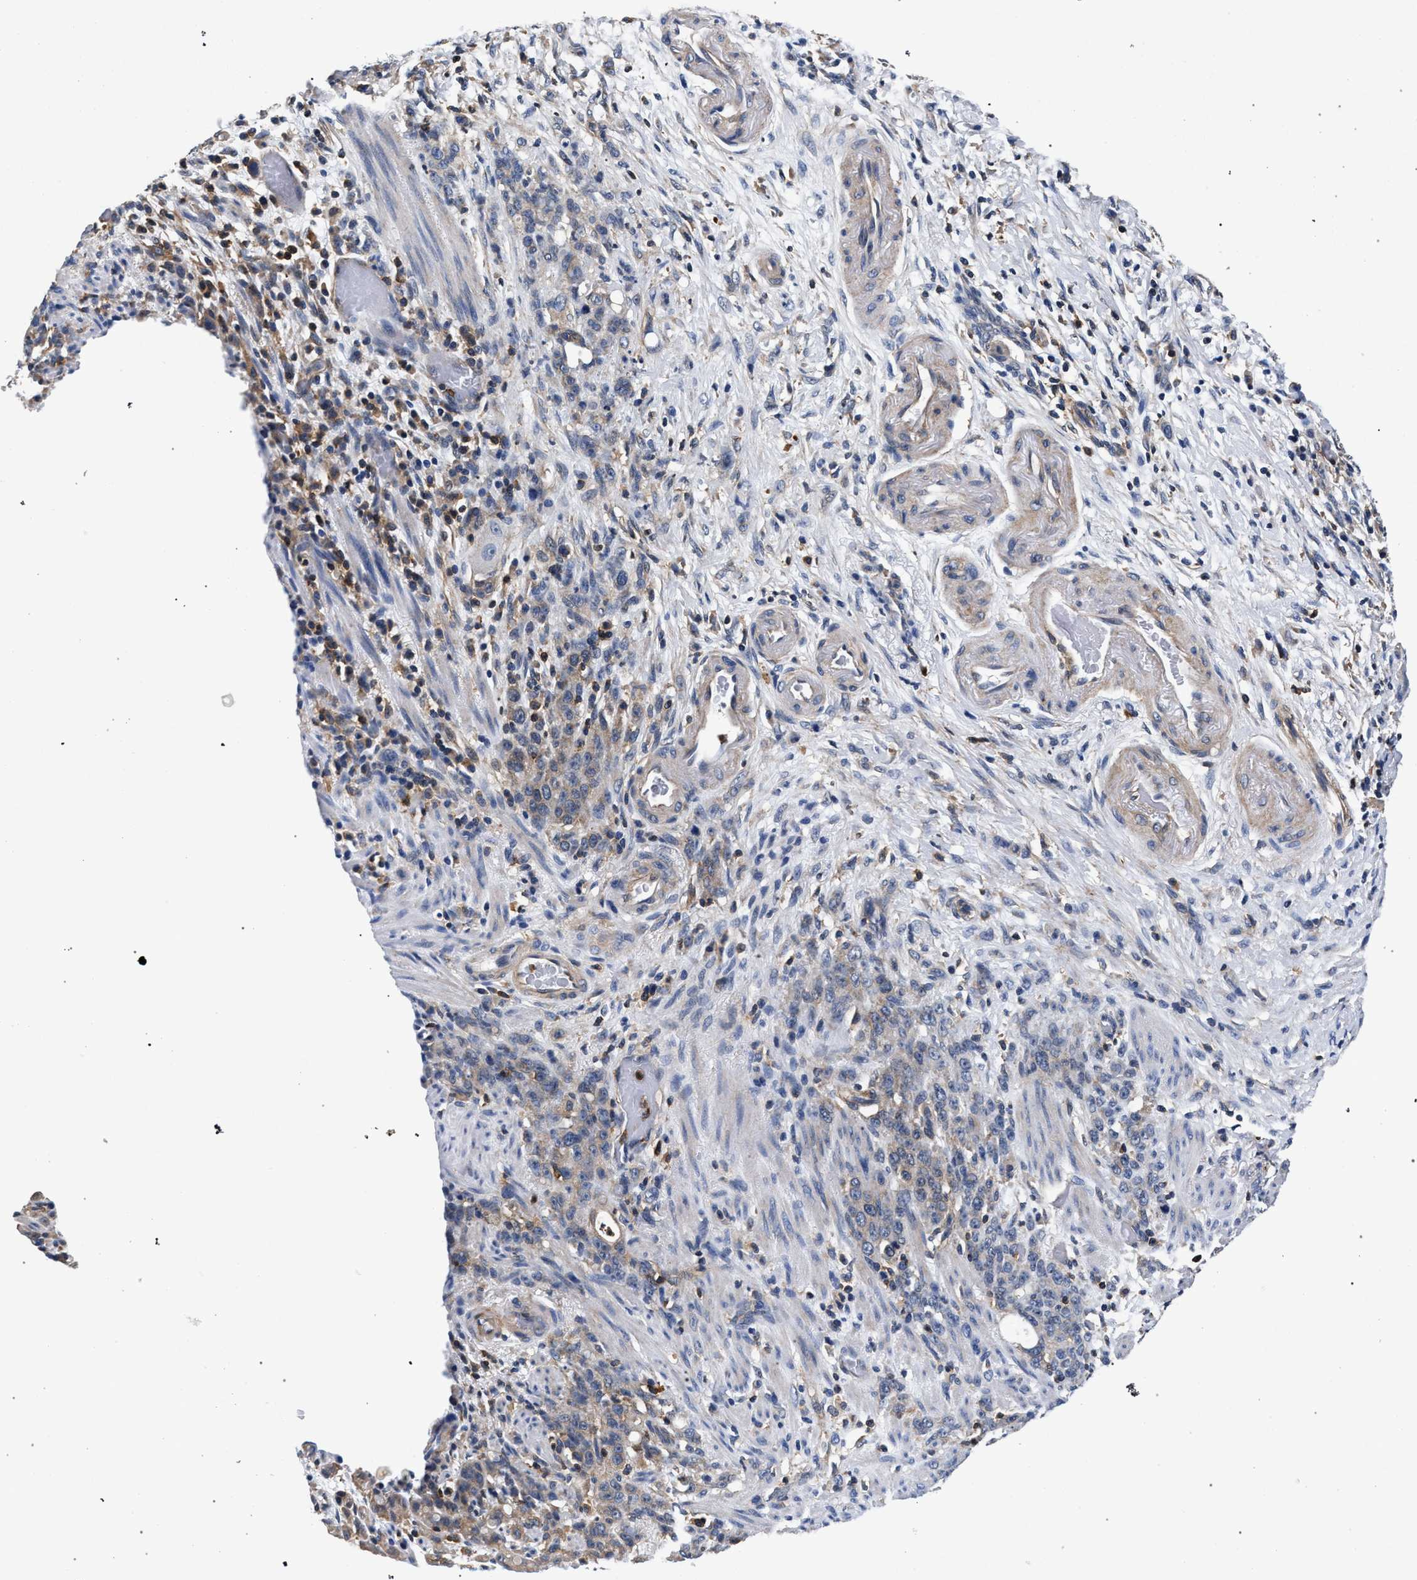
{"staining": {"intensity": "weak", "quantity": "<25%", "location": "cytoplasmic/membranous"}, "tissue": "stomach cancer", "cell_type": "Tumor cells", "image_type": "cancer", "snomed": [{"axis": "morphology", "description": "Adenocarcinoma, NOS"}, {"axis": "topography", "description": "Stomach, lower"}], "caption": "High magnification brightfield microscopy of stomach adenocarcinoma stained with DAB (3,3'-diaminobenzidine) (brown) and counterstained with hematoxylin (blue): tumor cells show no significant expression.", "gene": "LASP1", "patient": {"sex": "male", "age": 88}}